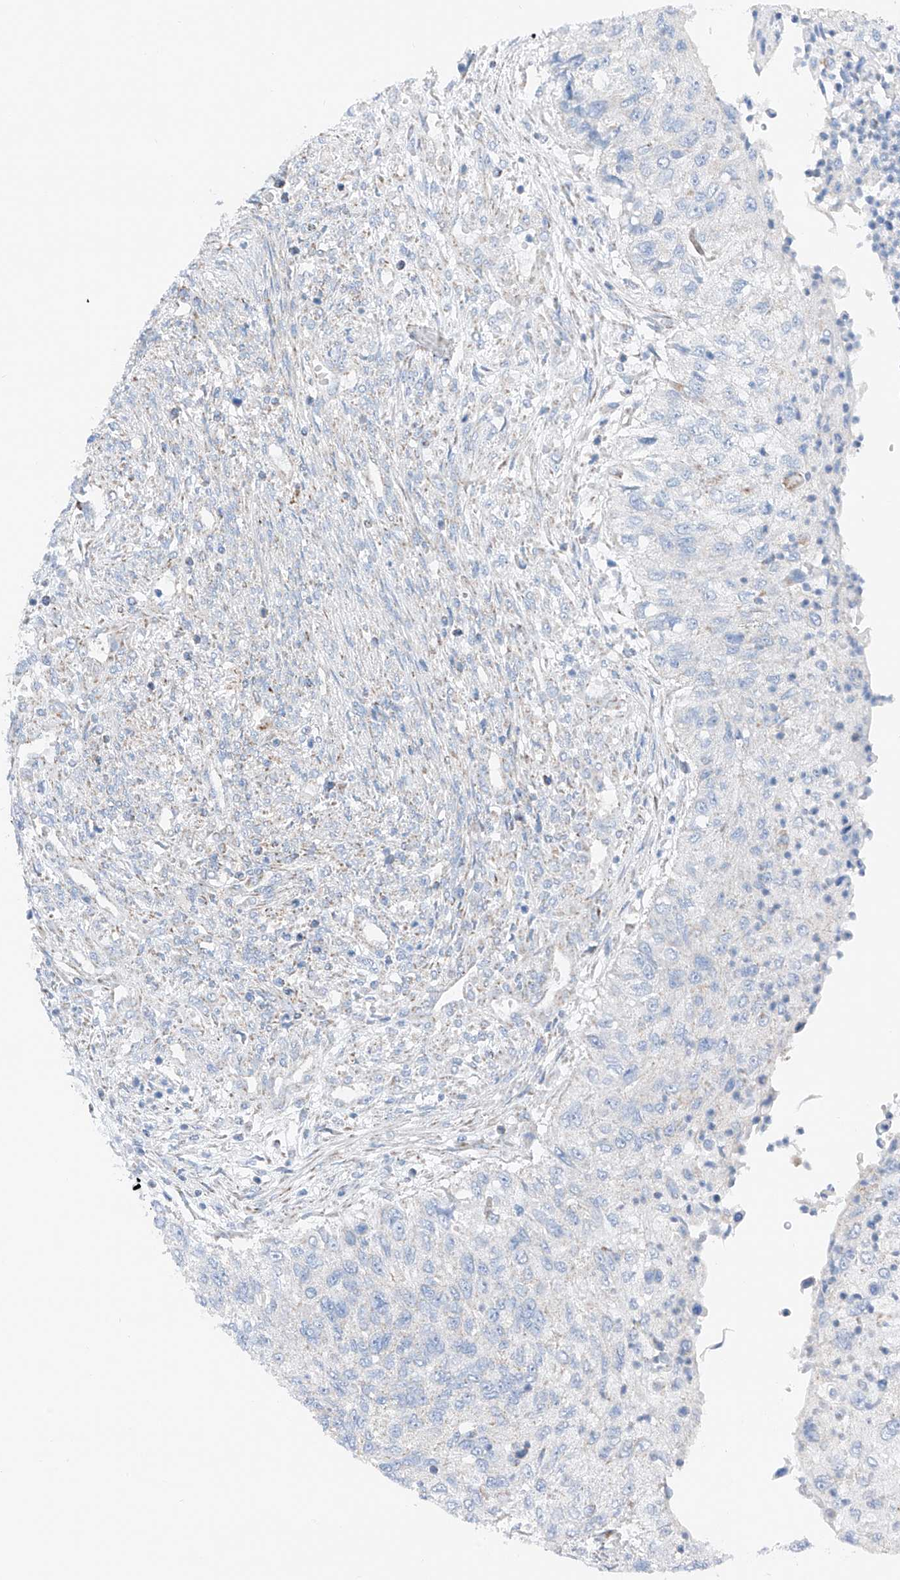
{"staining": {"intensity": "negative", "quantity": "none", "location": "none"}, "tissue": "urothelial cancer", "cell_type": "Tumor cells", "image_type": "cancer", "snomed": [{"axis": "morphology", "description": "Urothelial carcinoma, High grade"}, {"axis": "topography", "description": "Urinary bladder"}], "caption": "Immunohistochemistry histopathology image of neoplastic tissue: human high-grade urothelial carcinoma stained with DAB (3,3'-diaminobenzidine) exhibits no significant protein expression in tumor cells.", "gene": "MRAP", "patient": {"sex": "female", "age": 60}}